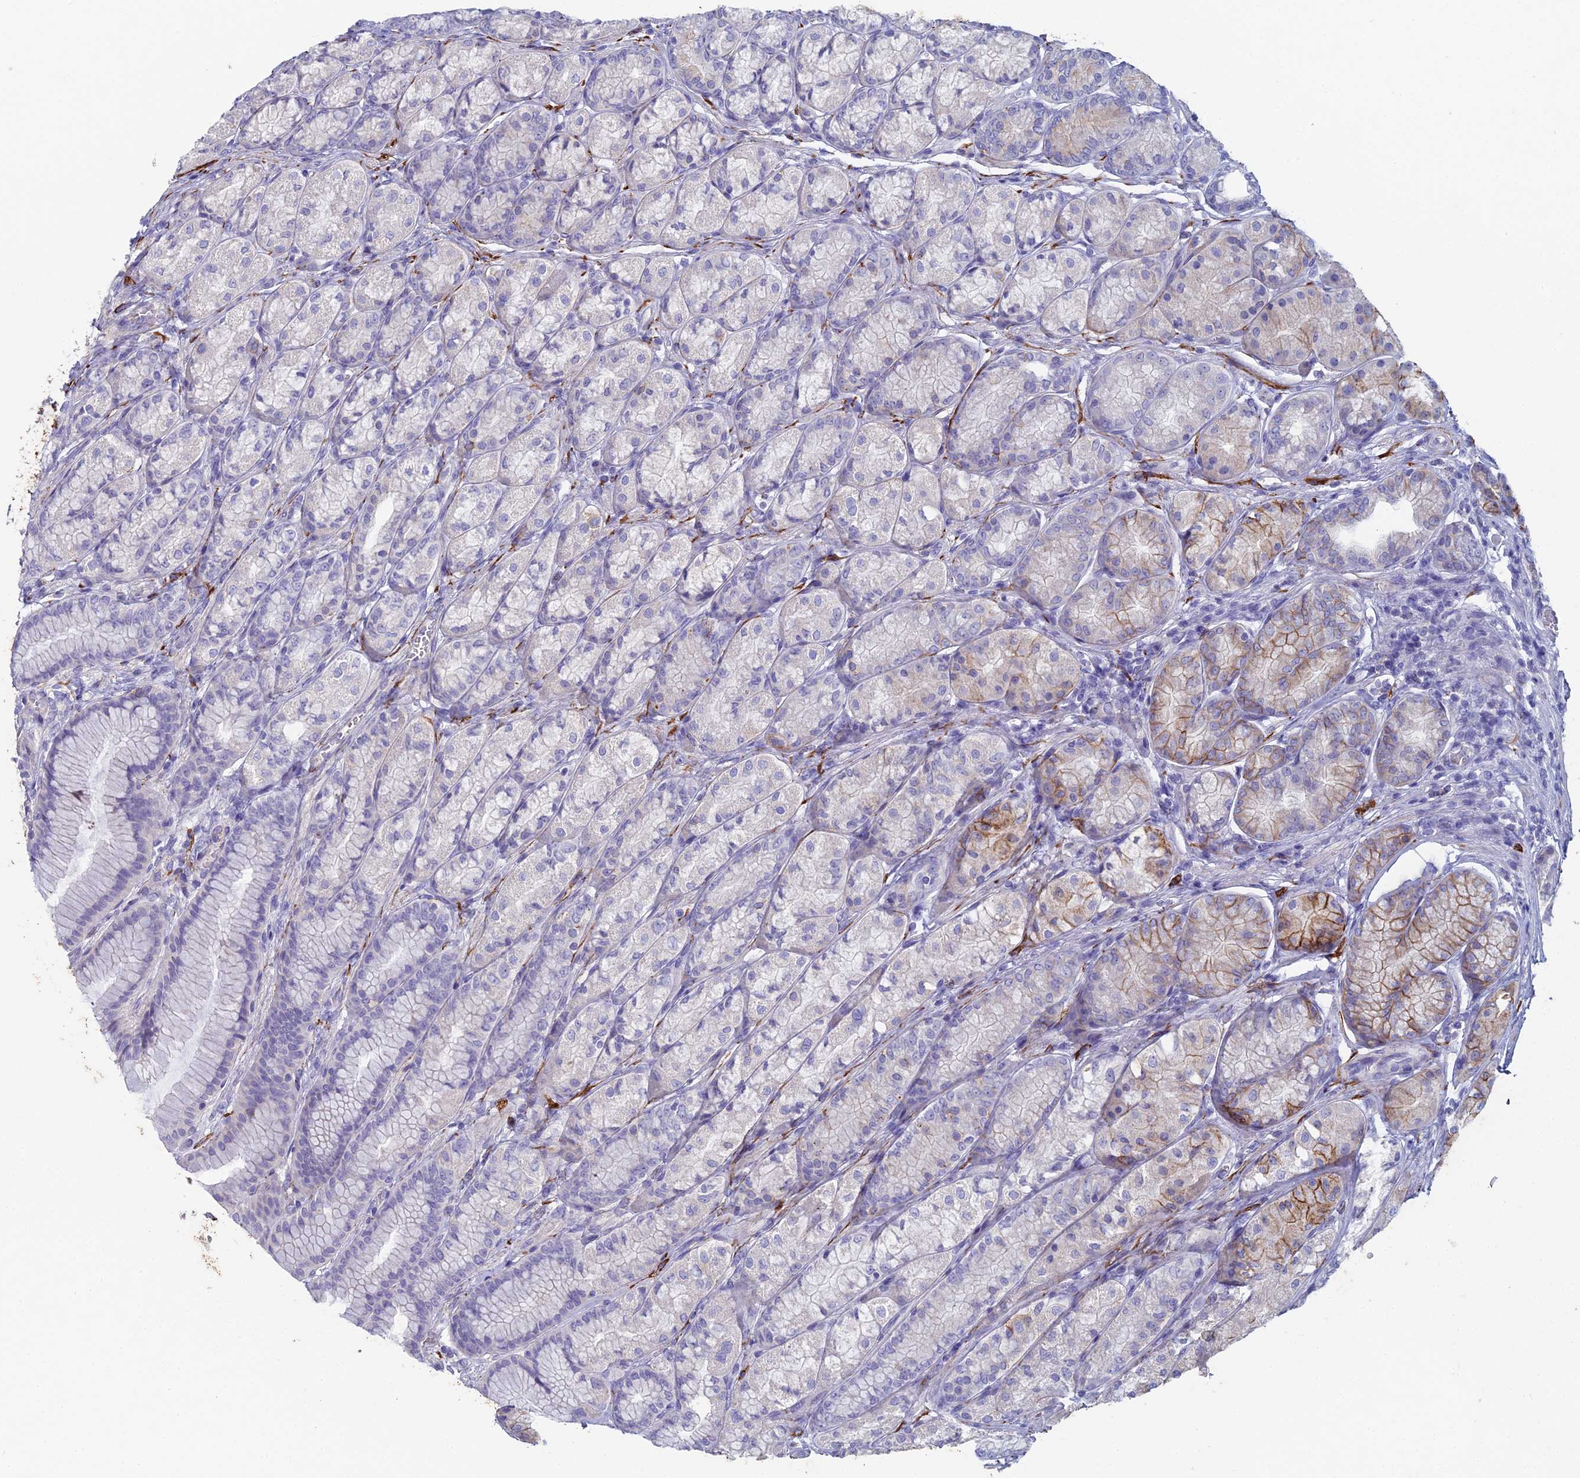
{"staining": {"intensity": "moderate", "quantity": "<25%", "location": "cytoplasmic/membranous"}, "tissue": "stomach", "cell_type": "Glandular cells", "image_type": "normal", "snomed": [{"axis": "morphology", "description": "Normal tissue, NOS"}, {"axis": "morphology", "description": "Adenocarcinoma, NOS"}, {"axis": "morphology", "description": "Adenocarcinoma, High grade"}, {"axis": "topography", "description": "Stomach, upper"}, {"axis": "topography", "description": "Stomach"}], "caption": "A high-resolution histopathology image shows immunohistochemistry staining of normal stomach, which shows moderate cytoplasmic/membranous expression in approximately <25% of glandular cells.", "gene": "NCAM1", "patient": {"sex": "female", "age": 65}}